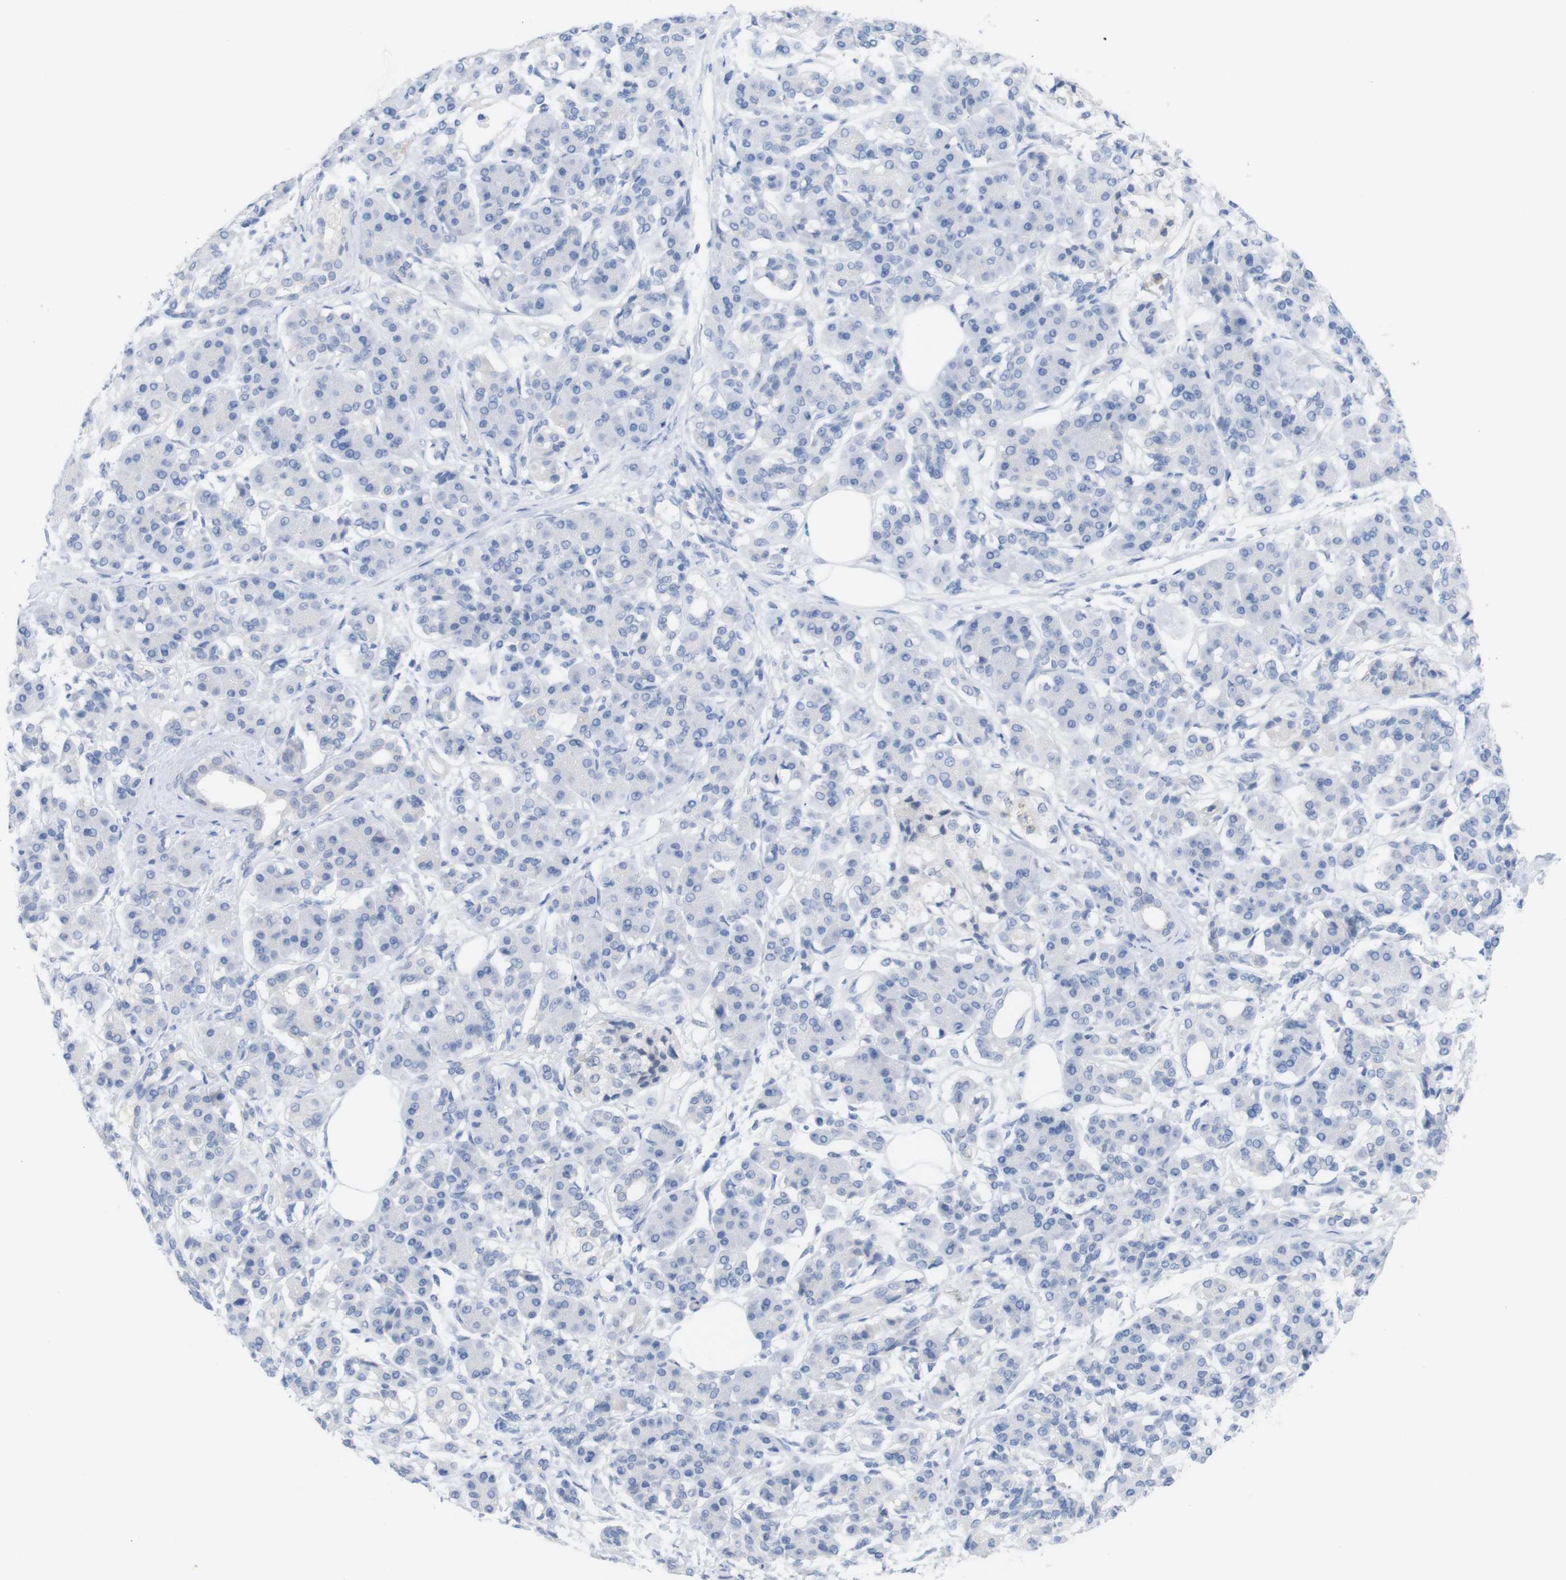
{"staining": {"intensity": "negative", "quantity": "none", "location": "none"}, "tissue": "pancreatic cancer", "cell_type": "Tumor cells", "image_type": "cancer", "snomed": [{"axis": "morphology", "description": "Adenocarcinoma, NOS"}, {"axis": "topography", "description": "Pancreas"}], "caption": "Human pancreatic cancer (adenocarcinoma) stained for a protein using immunohistochemistry (IHC) demonstrates no positivity in tumor cells.", "gene": "PNMA1", "patient": {"sex": "female", "age": 56}}